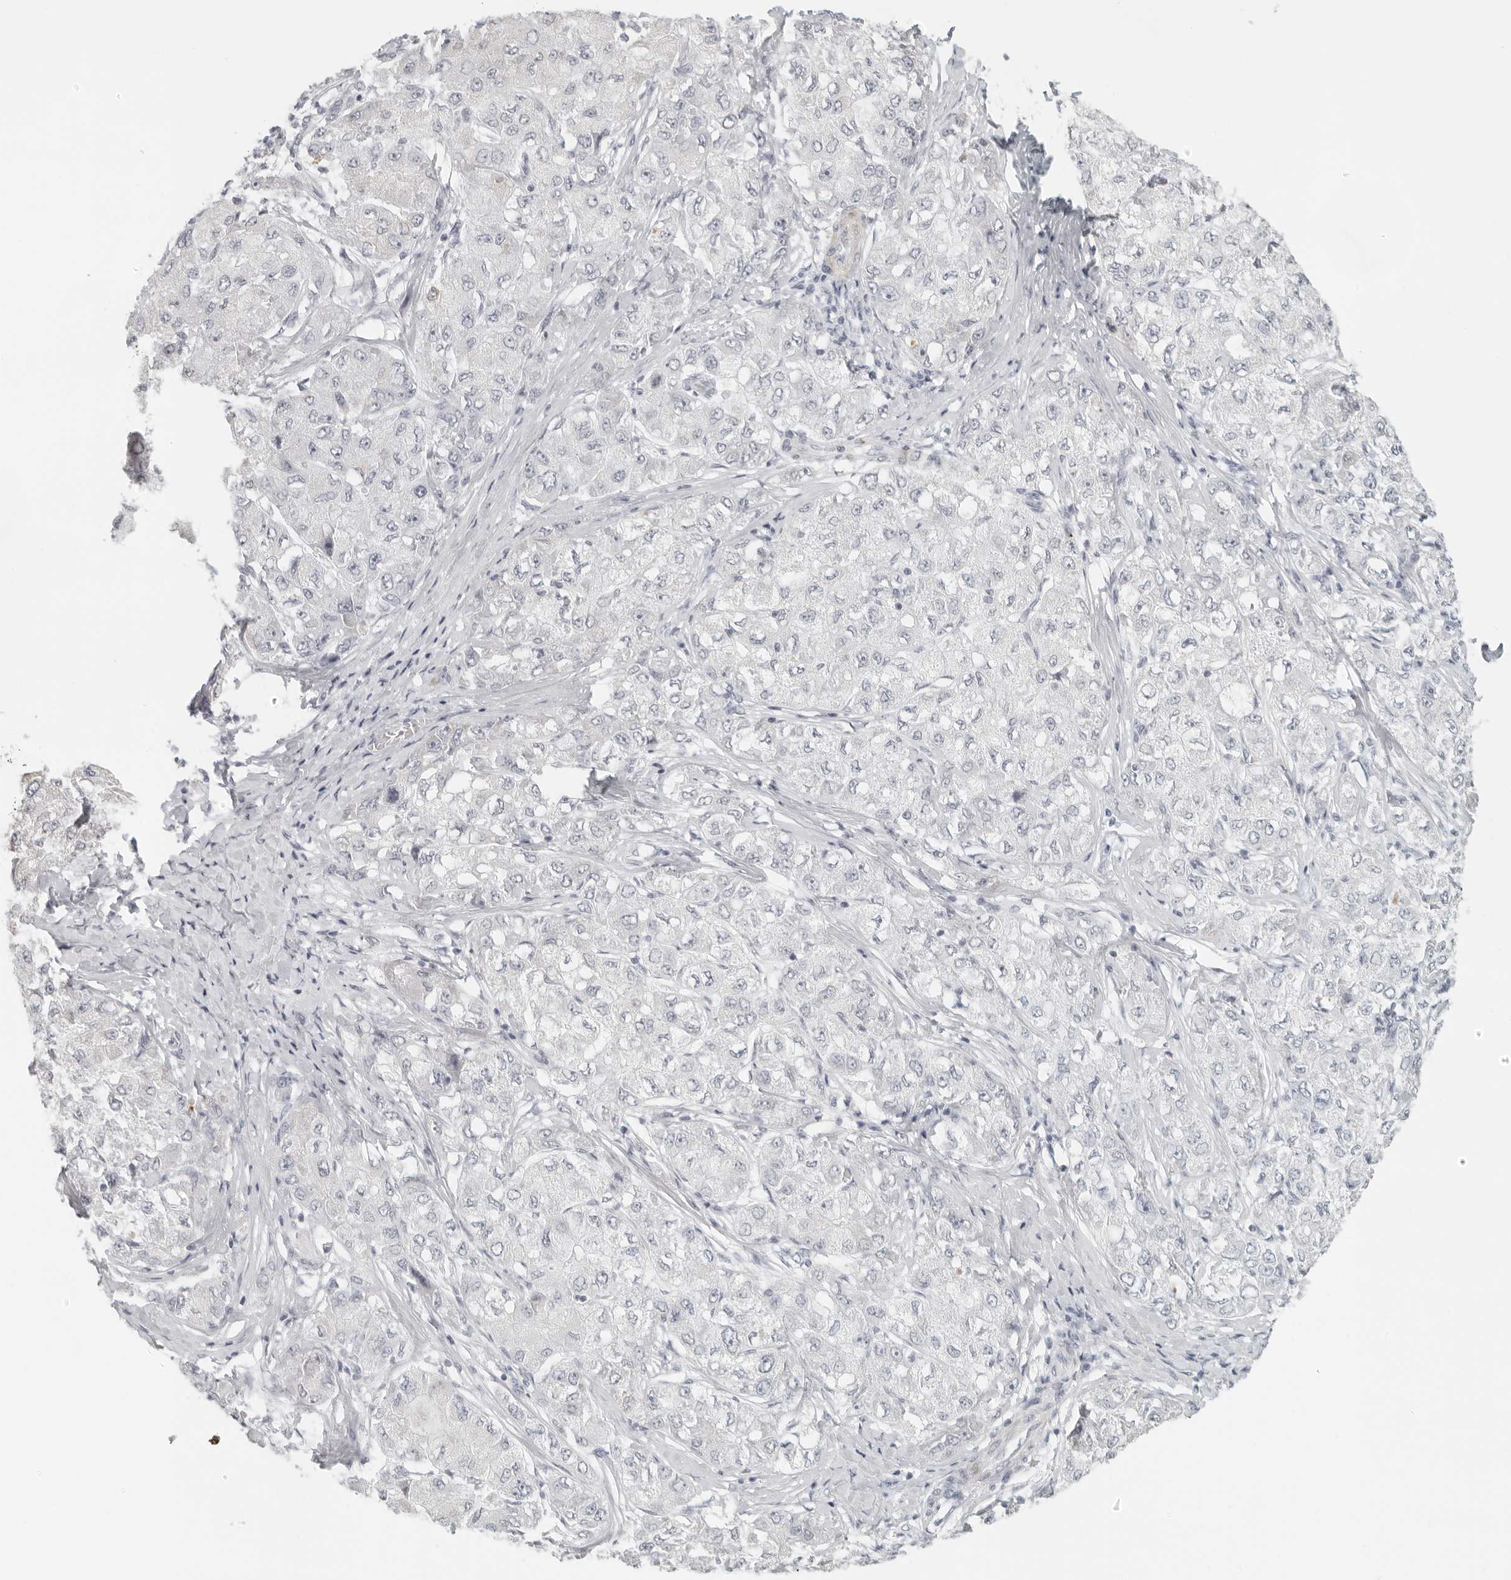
{"staining": {"intensity": "negative", "quantity": "none", "location": "none"}, "tissue": "liver cancer", "cell_type": "Tumor cells", "image_type": "cancer", "snomed": [{"axis": "morphology", "description": "Carcinoma, Hepatocellular, NOS"}, {"axis": "topography", "description": "Liver"}], "caption": "Human liver cancer (hepatocellular carcinoma) stained for a protein using immunohistochemistry (IHC) demonstrates no expression in tumor cells.", "gene": "RPS6KC1", "patient": {"sex": "male", "age": 80}}